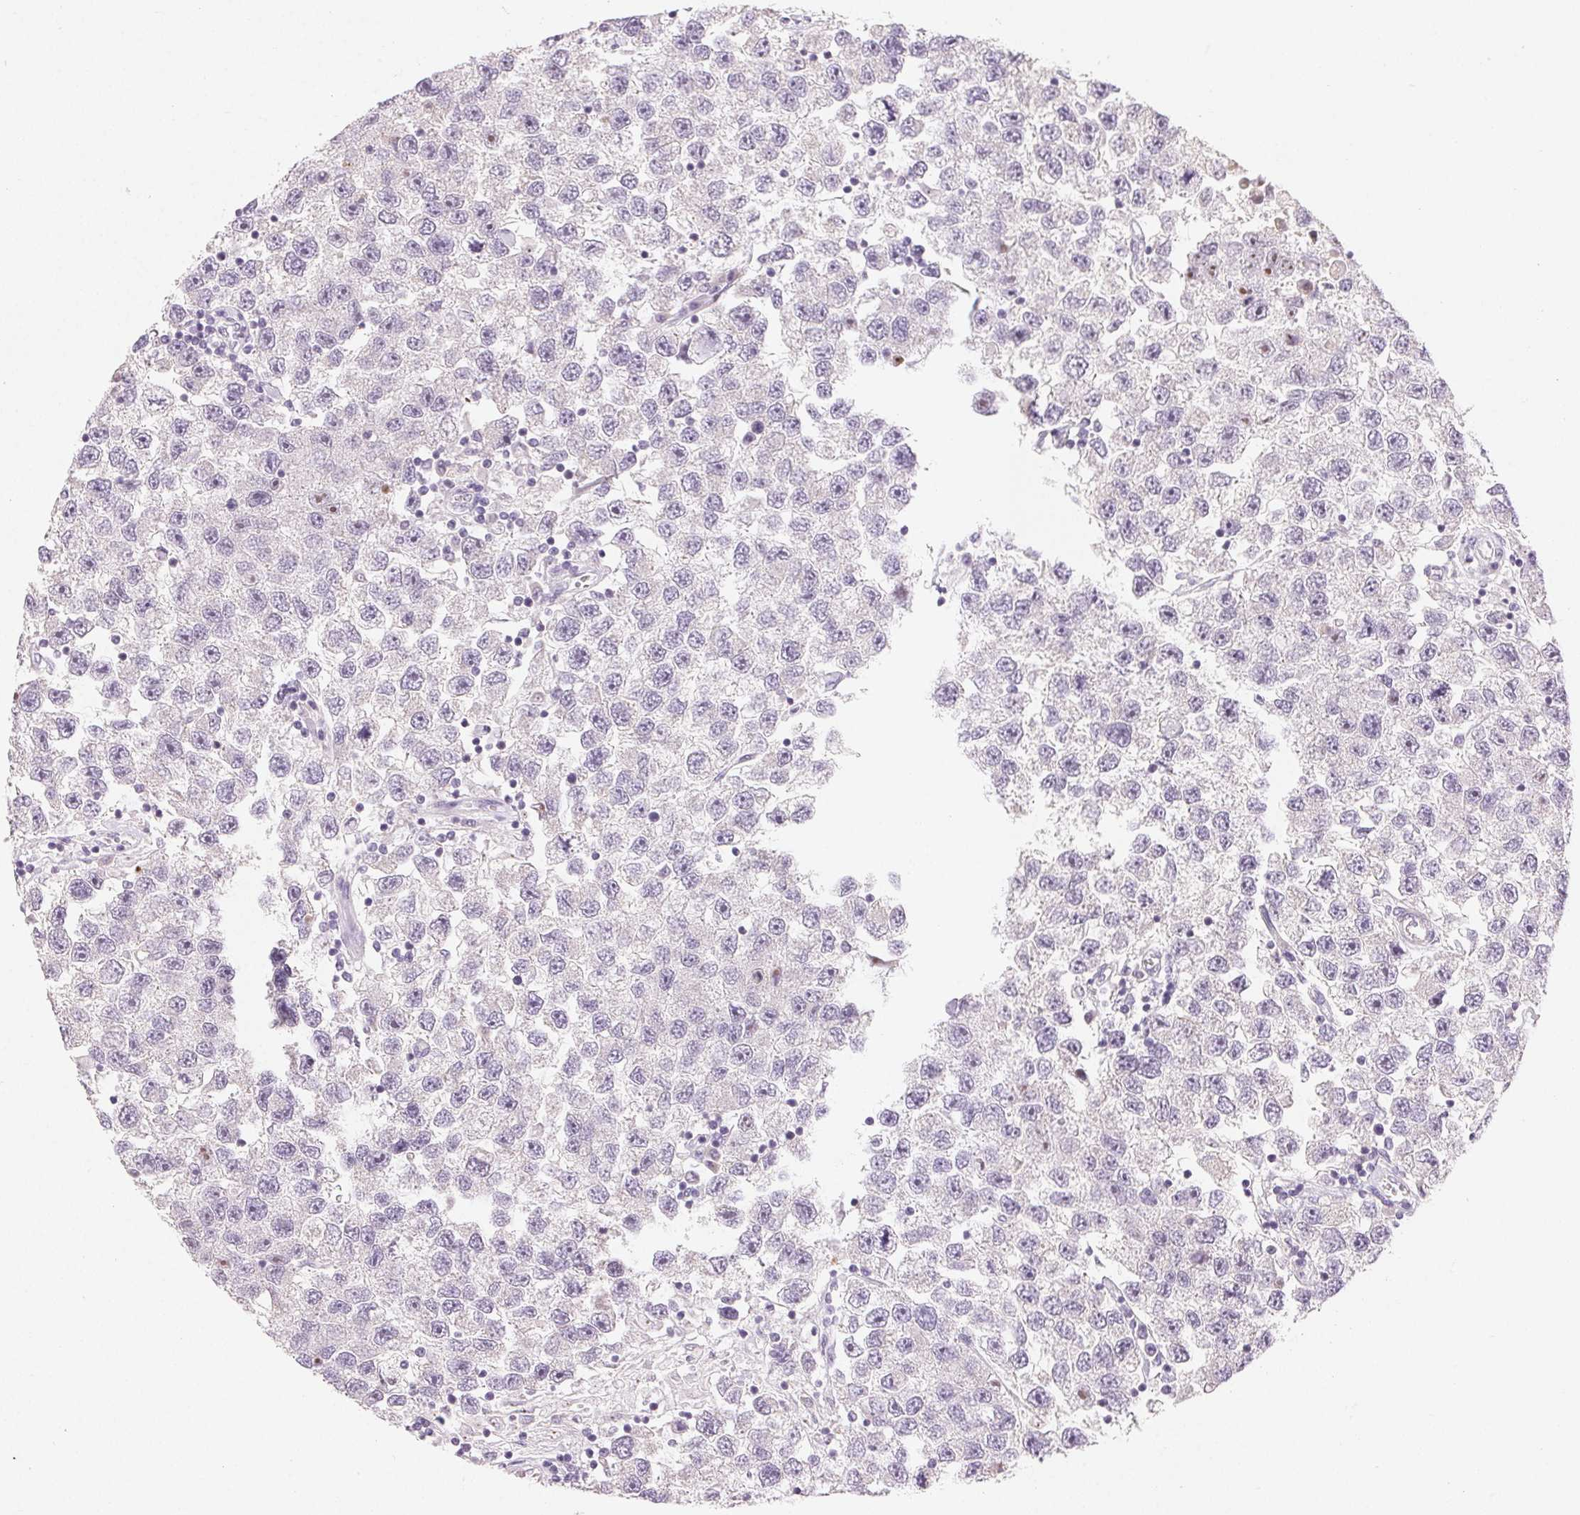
{"staining": {"intensity": "negative", "quantity": "none", "location": "none"}, "tissue": "testis cancer", "cell_type": "Tumor cells", "image_type": "cancer", "snomed": [{"axis": "morphology", "description": "Seminoma, NOS"}, {"axis": "topography", "description": "Testis"}], "caption": "Photomicrograph shows no protein expression in tumor cells of testis seminoma tissue.", "gene": "MYBL1", "patient": {"sex": "male", "age": 26}}